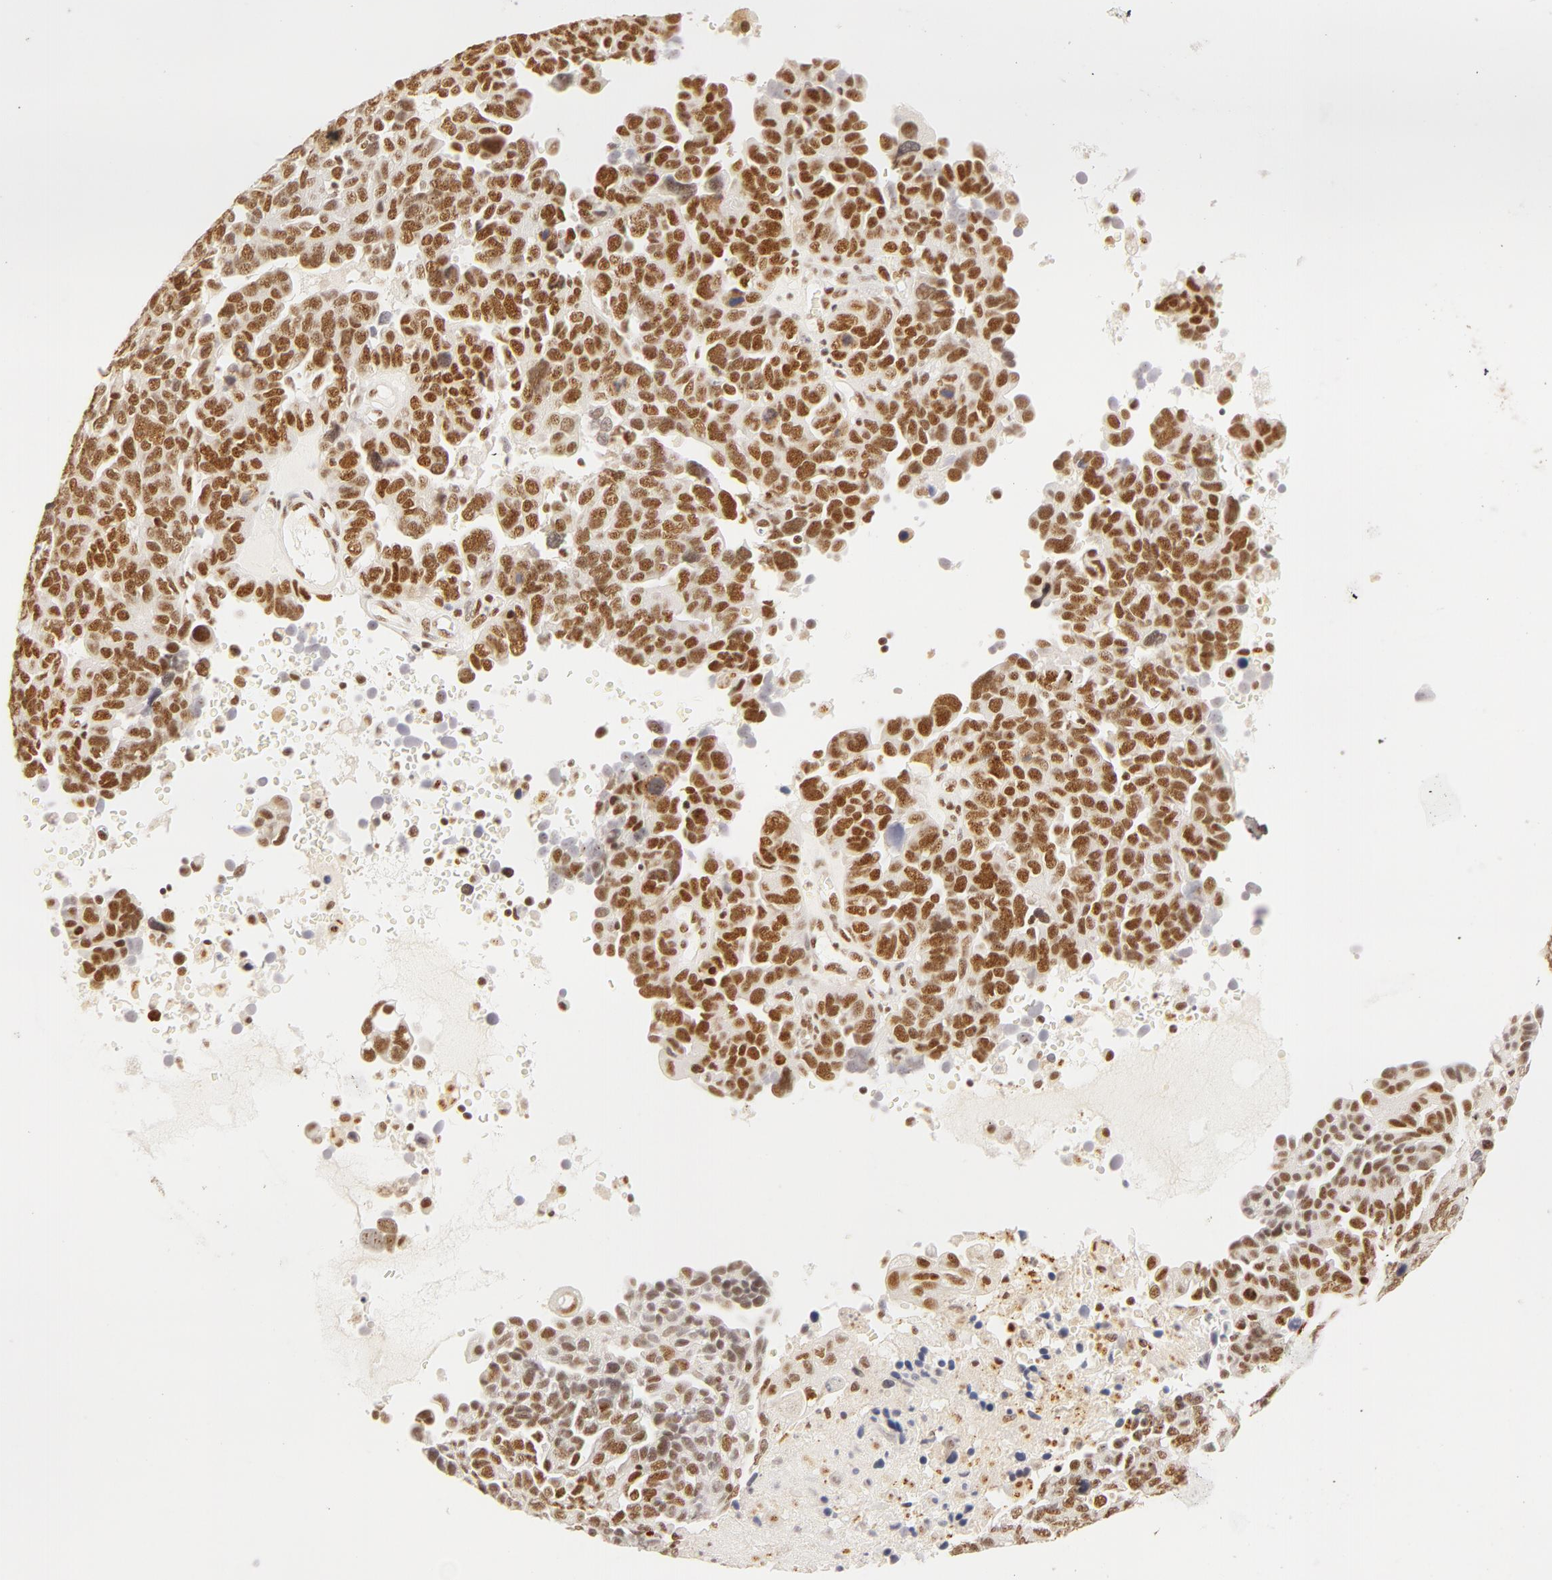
{"staining": {"intensity": "moderate", "quantity": ">75%", "location": "nuclear"}, "tissue": "ovarian cancer", "cell_type": "Tumor cells", "image_type": "cancer", "snomed": [{"axis": "morphology", "description": "Cystadenocarcinoma, serous, NOS"}, {"axis": "topography", "description": "Ovary"}], "caption": "Ovarian serous cystadenocarcinoma stained with a protein marker reveals moderate staining in tumor cells.", "gene": "RBM39", "patient": {"sex": "female", "age": 64}}